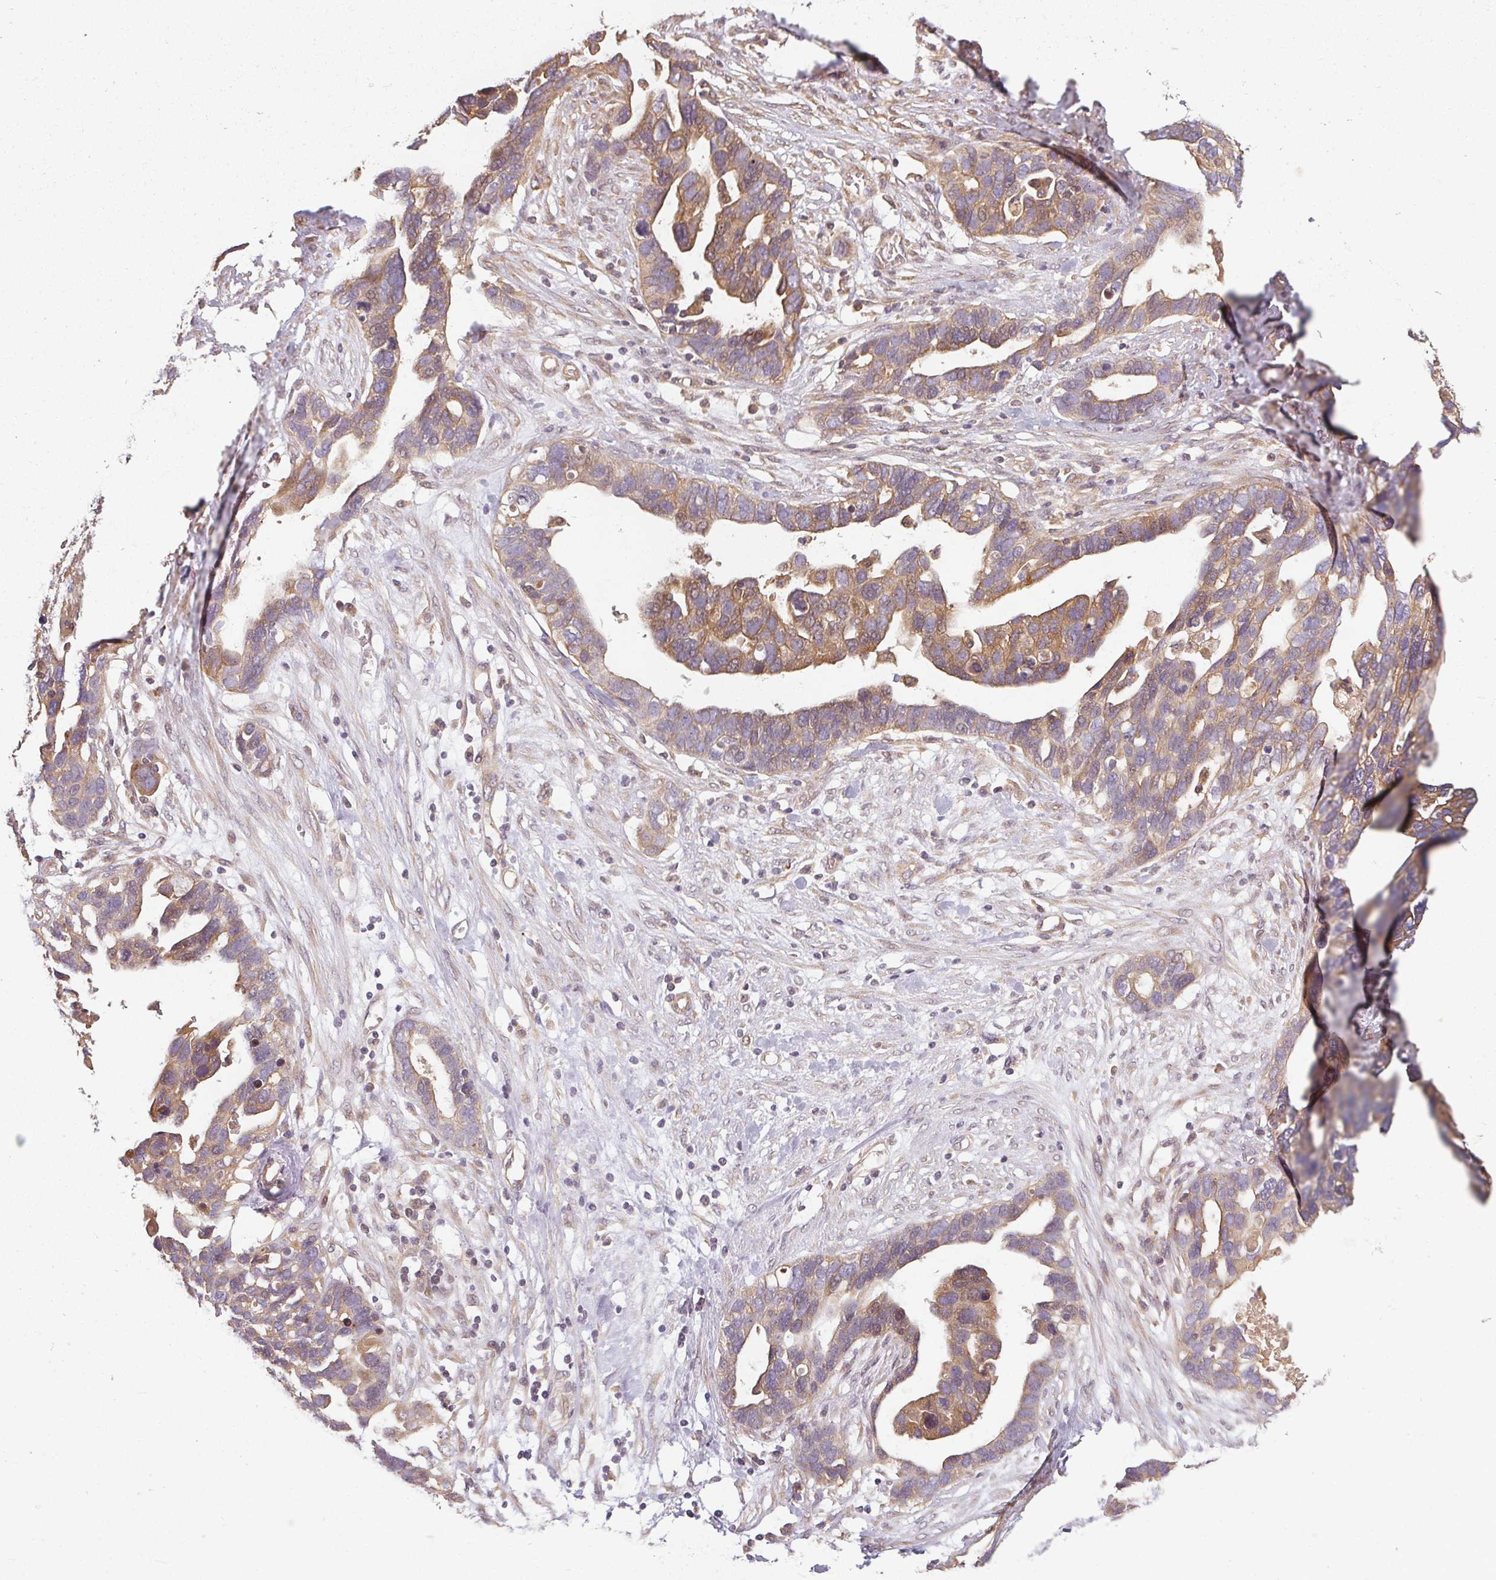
{"staining": {"intensity": "moderate", "quantity": ">75%", "location": "cytoplasmic/membranous"}, "tissue": "ovarian cancer", "cell_type": "Tumor cells", "image_type": "cancer", "snomed": [{"axis": "morphology", "description": "Cystadenocarcinoma, serous, NOS"}, {"axis": "topography", "description": "Ovary"}], "caption": "Immunohistochemistry histopathology image of serous cystadenocarcinoma (ovarian) stained for a protein (brown), which shows medium levels of moderate cytoplasmic/membranous positivity in approximately >75% of tumor cells.", "gene": "RNF31", "patient": {"sex": "female", "age": 54}}